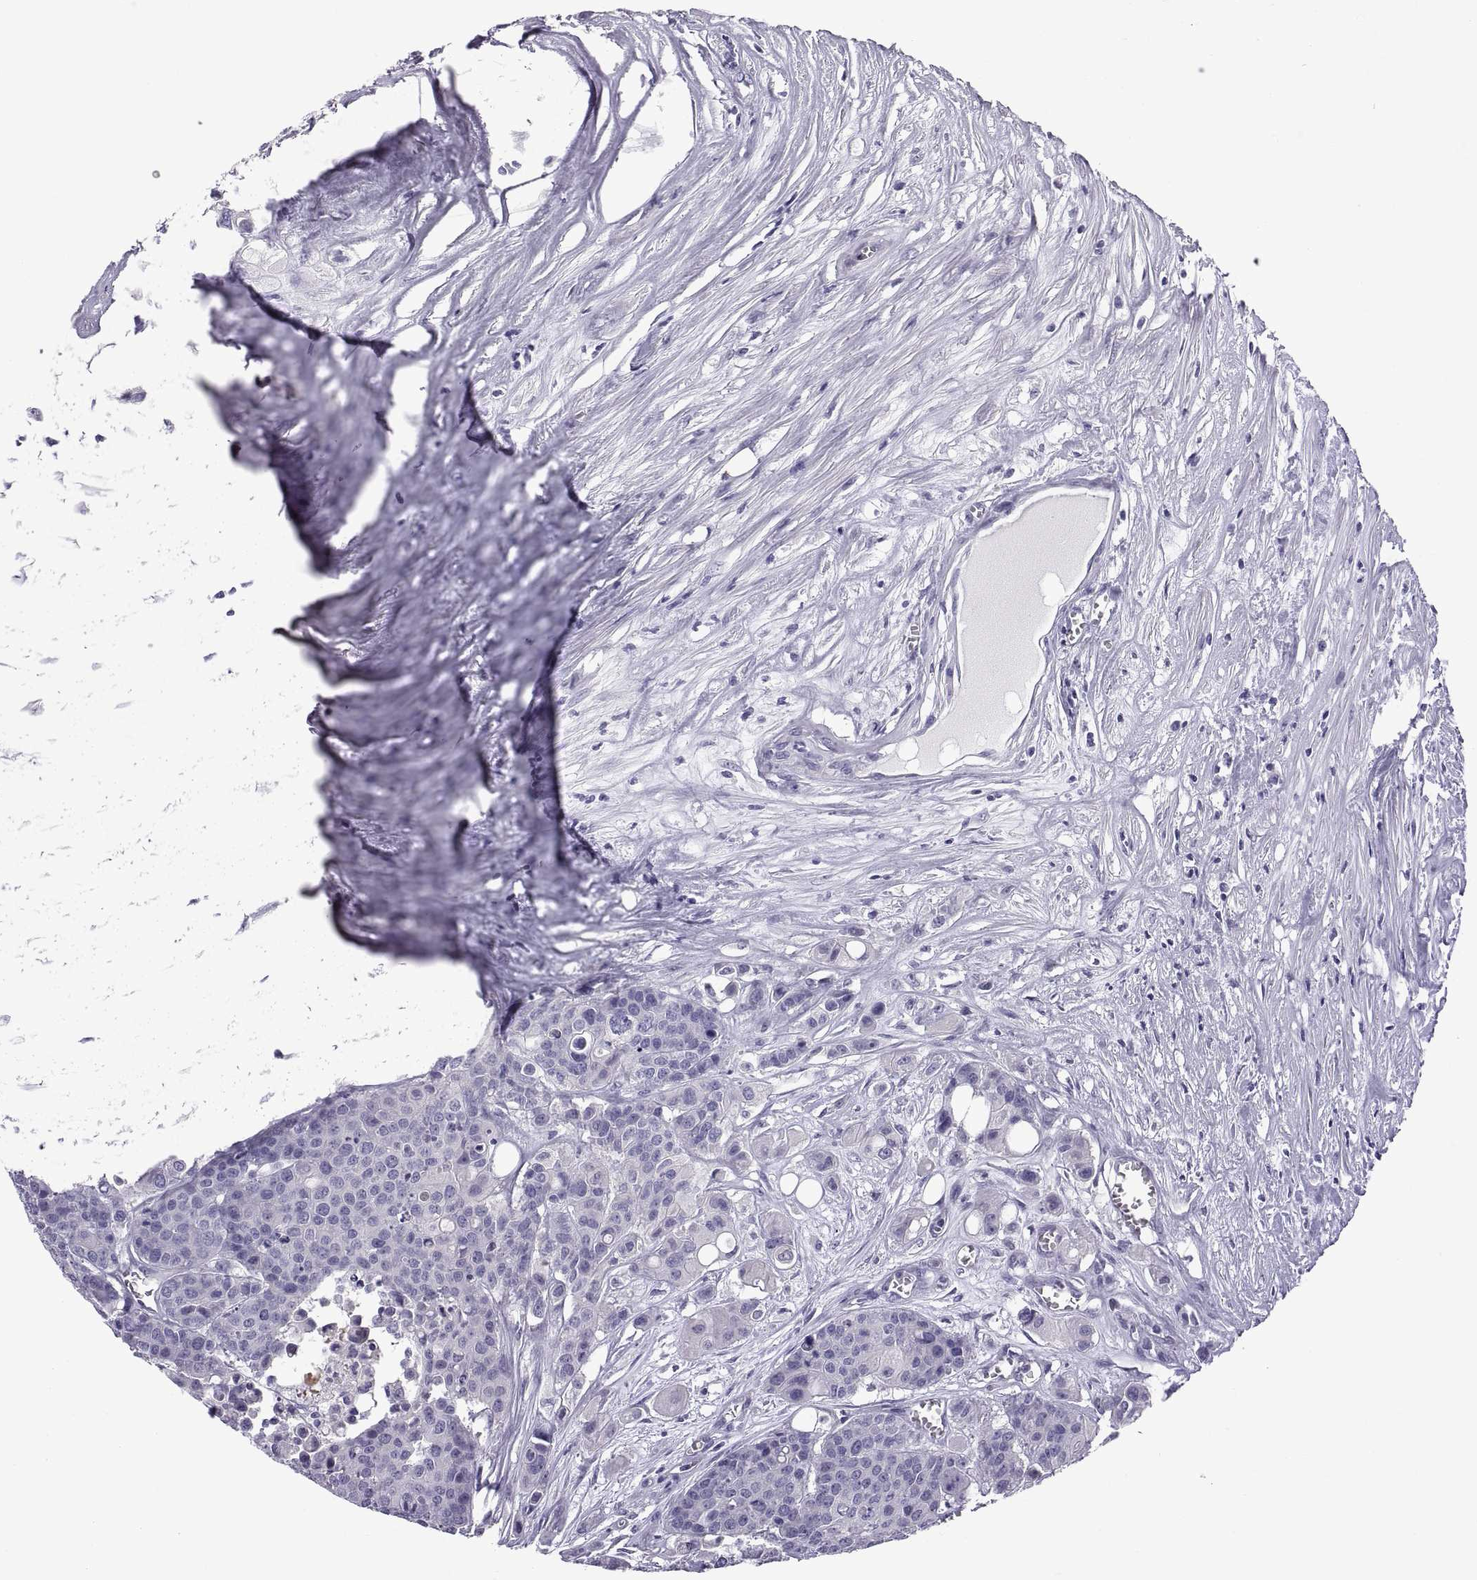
{"staining": {"intensity": "negative", "quantity": "none", "location": "none"}, "tissue": "carcinoid", "cell_type": "Tumor cells", "image_type": "cancer", "snomed": [{"axis": "morphology", "description": "Carcinoid, malignant, NOS"}, {"axis": "topography", "description": "Colon"}], "caption": "High power microscopy image of an immunohistochemistry histopathology image of carcinoid, revealing no significant expression in tumor cells.", "gene": "SPDYE1", "patient": {"sex": "male", "age": 81}}